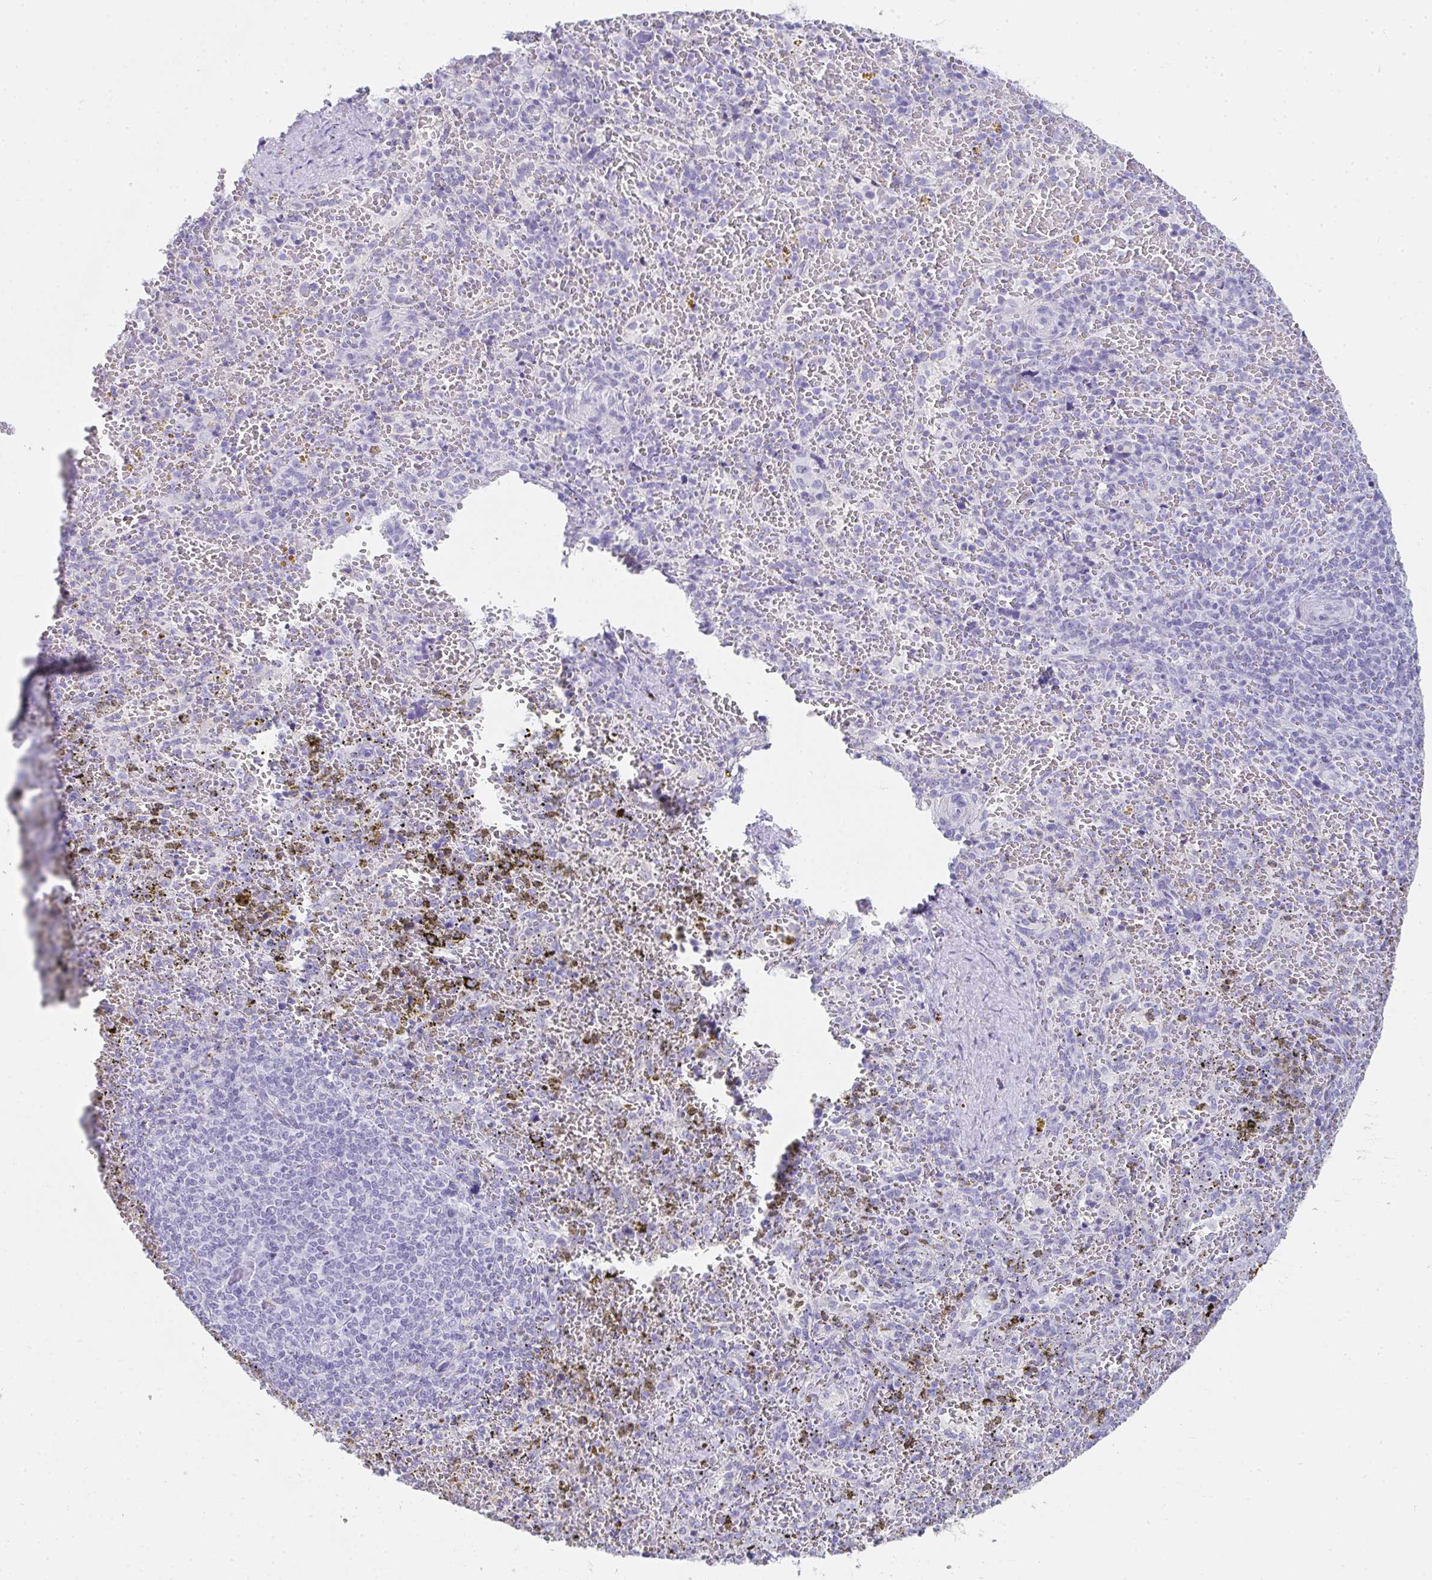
{"staining": {"intensity": "negative", "quantity": "none", "location": "none"}, "tissue": "spleen", "cell_type": "Cells in red pulp", "image_type": "normal", "snomed": [{"axis": "morphology", "description": "Normal tissue, NOS"}, {"axis": "topography", "description": "Spleen"}], "caption": "IHC photomicrograph of unremarkable spleen stained for a protein (brown), which shows no expression in cells in red pulp. The staining was performed using DAB (3,3'-diaminobenzidine) to visualize the protein expression in brown, while the nuclei were stained in blue with hematoxylin (Magnification: 20x).", "gene": "RLF", "patient": {"sex": "female", "age": 50}}